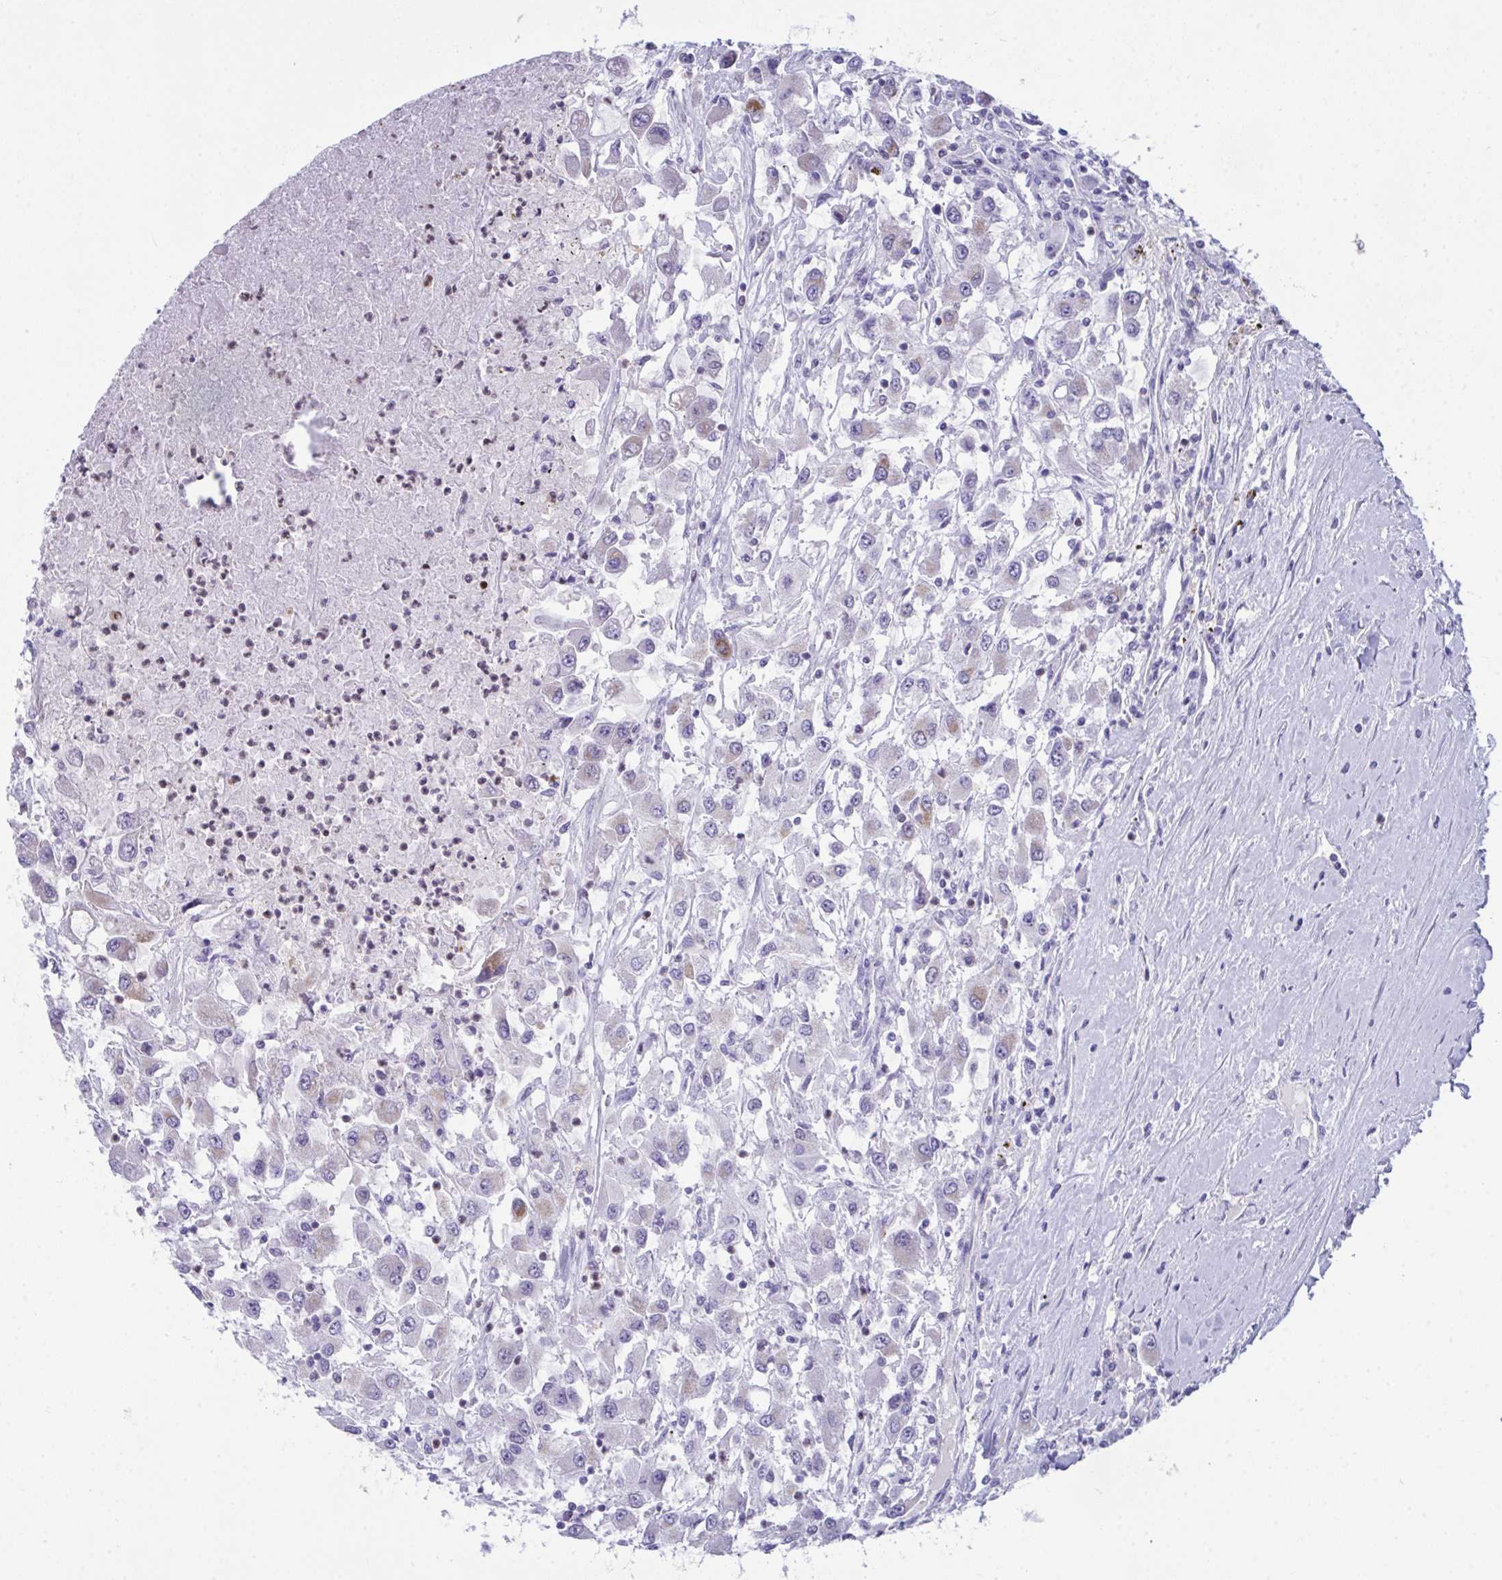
{"staining": {"intensity": "moderate", "quantity": "<25%", "location": "cytoplasmic/membranous"}, "tissue": "renal cancer", "cell_type": "Tumor cells", "image_type": "cancer", "snomed": [{"axis": "morphology", "description": "Adenocarcinoma, NOS"}, {"axis": "topography", "description": "Kidney"}], "caption": "Renal cancer tissue reveals moderate cytoplasmic/membranous expression in approximately <25% of tumor cells", "gene": "PLA2G12B", "patient": {"sex": "female", "age": 67}}